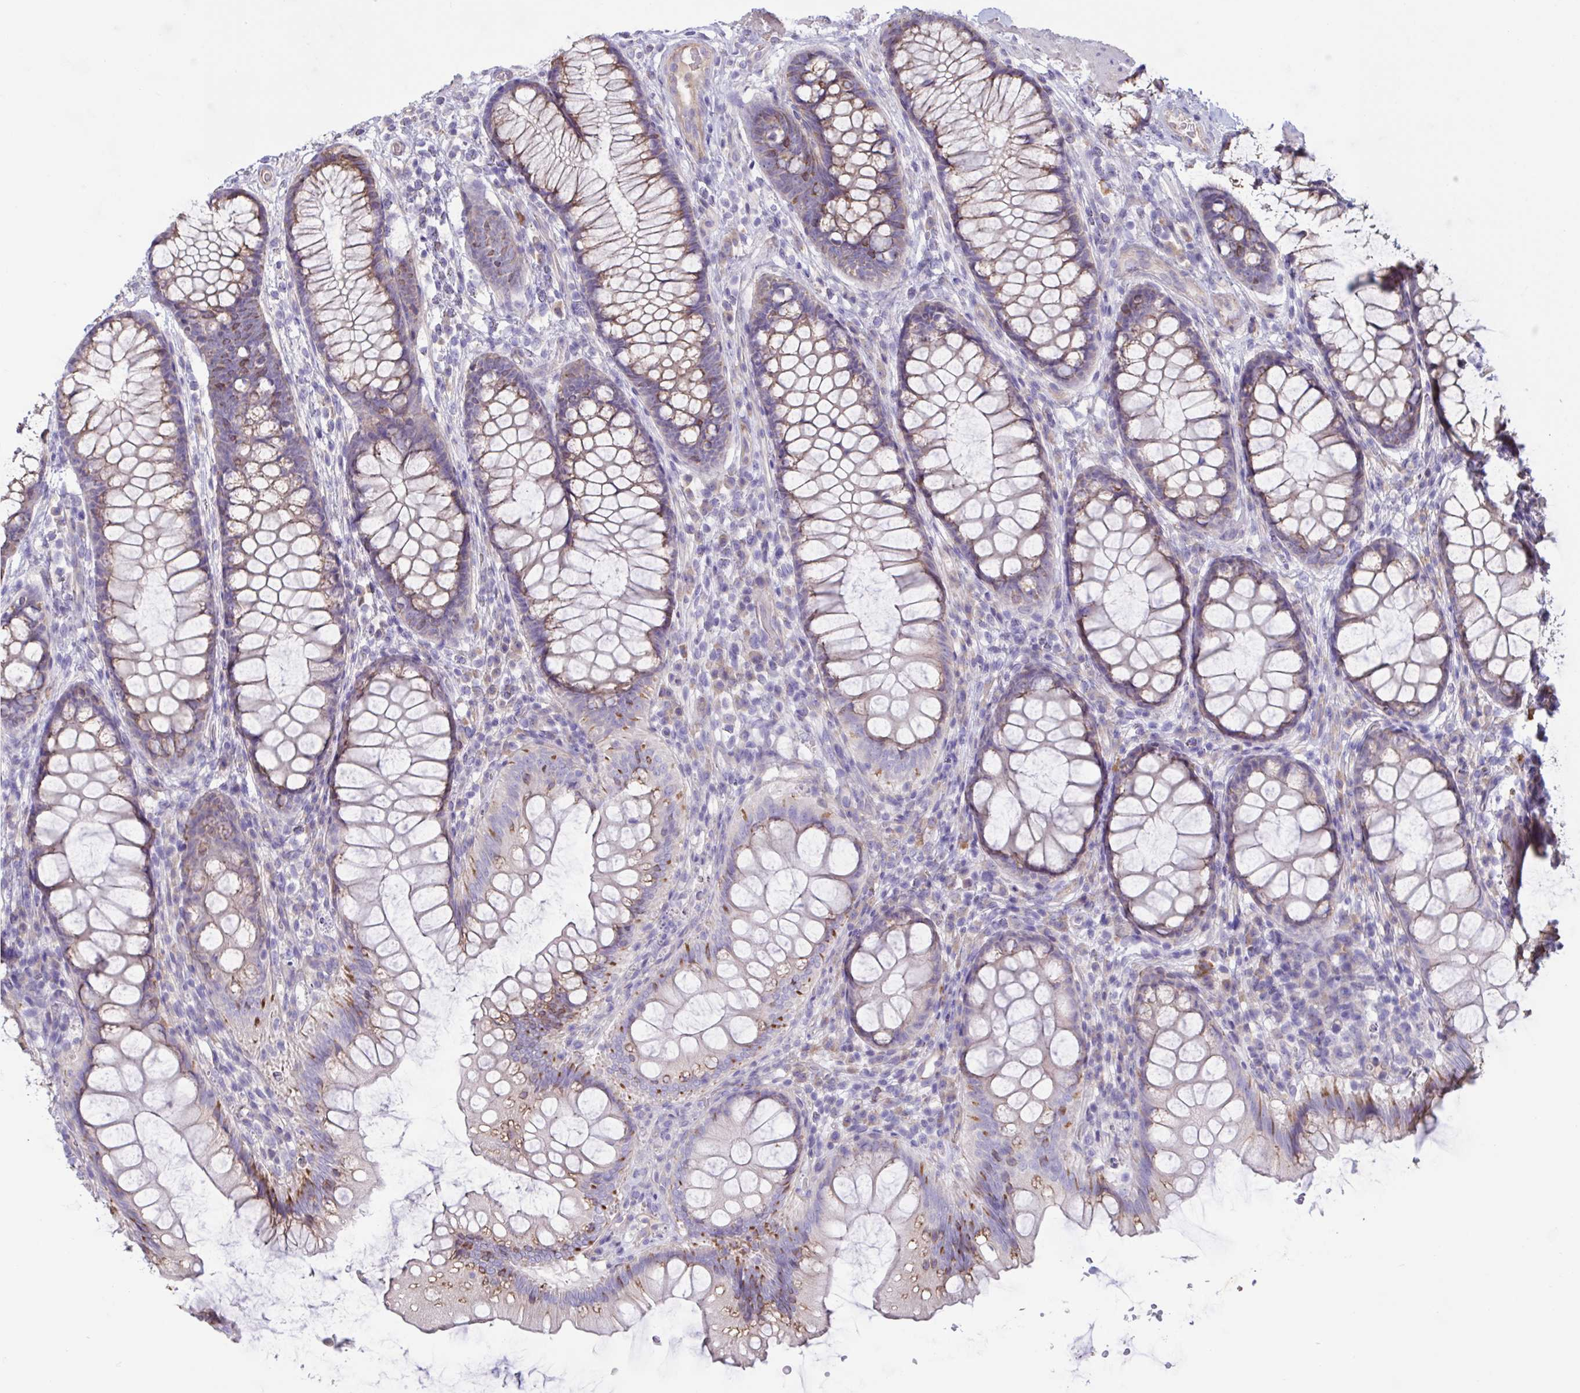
{"staining": {"intensity": "weak", "quantity": "25%-75%", "location": "cytoplasmic/membranous"}, "tissue": "colon", "cell_type": "Endothelial cells", "image_type": "normal", "snomed": [{"axis": "morphology", "description": "Normal tissue, NOS"}, {"axis": "morphology", "description": "Adenoma, NOS"}, {"axis": "topography", "description": "Soft tissue"}, {"axis": "topography", "description": "Colon"}], "caption": "Protein positivity by IHC reveals weak cytoplasmic/membranous expression in approximately 25%-75% of endothelial cells in benign colon.", "gene": "SLC66A1", "patient": {"sex": "male", "age": 47}}